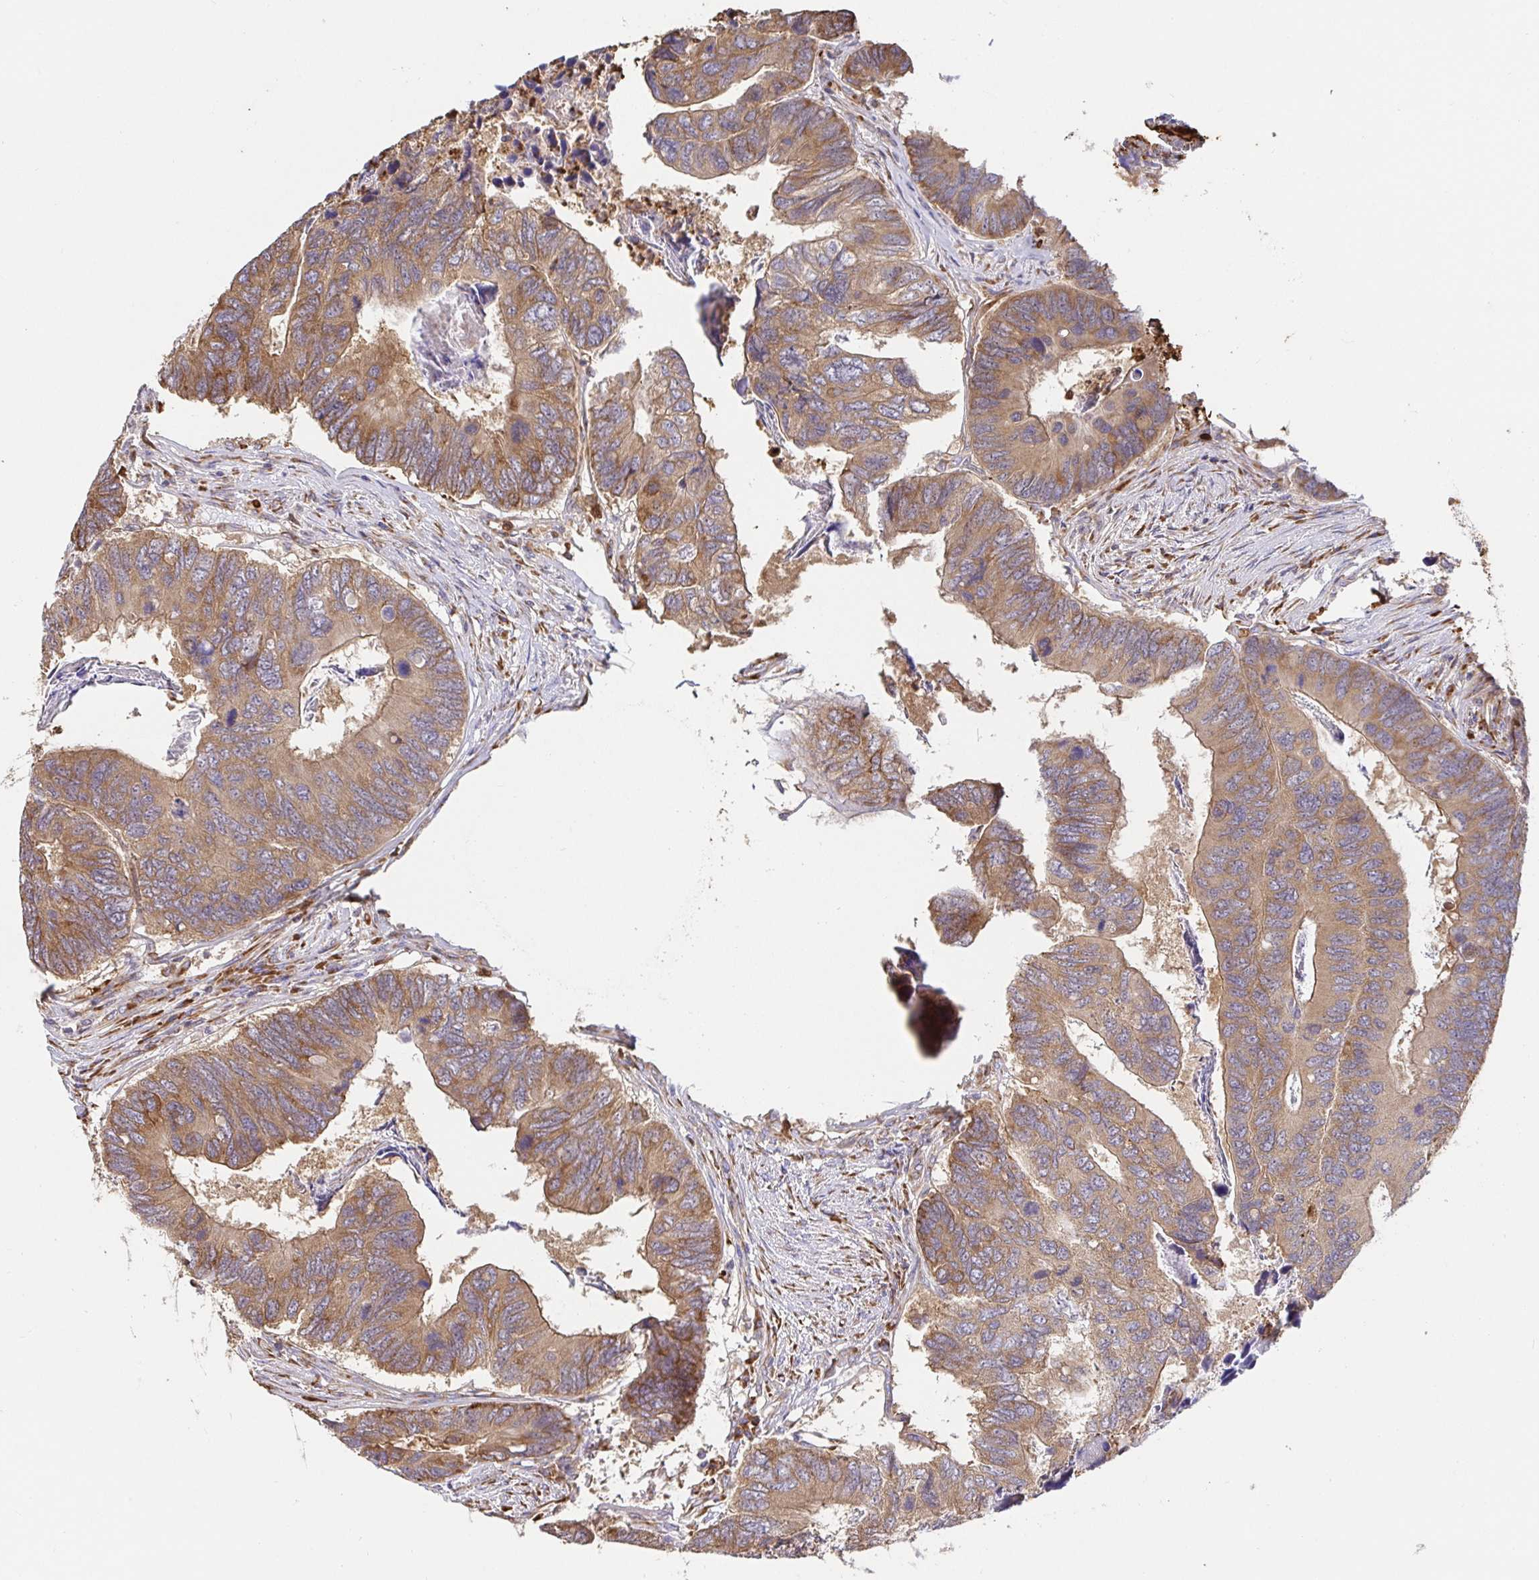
{"staining": {"intensity": "moderate", "quantity": ">75%", "location": "cytoplasmic/membranous"}, "tissue": "colorectal cancer", "cell_type": "Tumor cells", "image_type": "cancer", "snomed": [{"axis": "morphology", "description": "Adenocarcinoma, NOS"}, {"axis": "topography", "description": "Colon"}], "caption": "A photomicrograph of colorectal cancer stained for a protein reveals moderate cytoplasmic/membranous brown staining in tumor cells. (DAB = brown stain, brightfield microscopy at high magnification).", "gene": "PDPK1", "patient": {"sex": "female", "age": 67}}